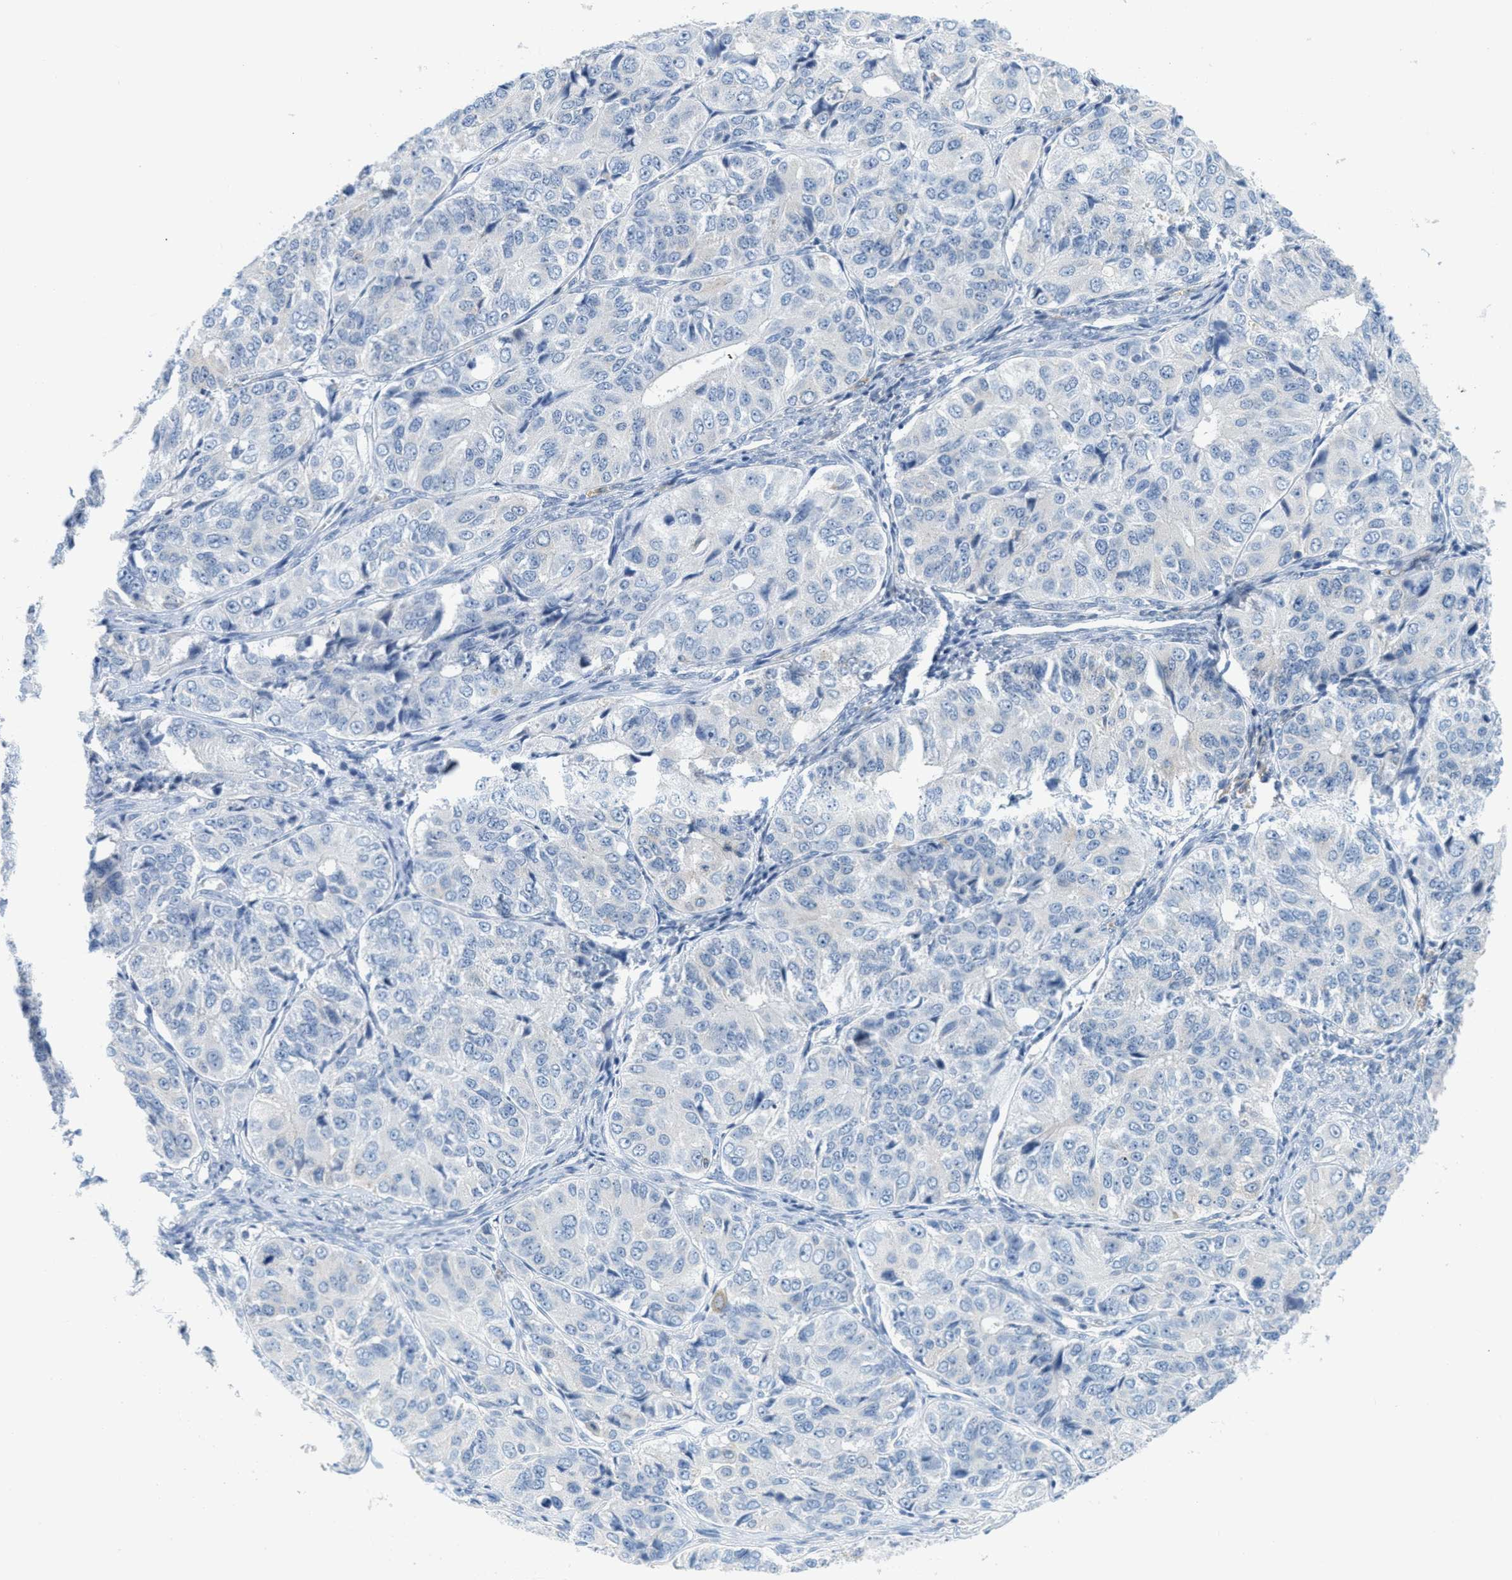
{"staining": {"intensity": "negative", "quantity": "none", "location": "none"}, "tissue": "ovarian cancer", "cell_type": "Tumor cells", "image_type": "cancer", "snomed": [{"axis": "morphology", "description": "Carcinoma, endometroid"}, {"axis": "topography", "description": "Ovary"}], "caption": "Immunohistochemistry (IHC) of human ovarian endometroid carcinoma exhibits no expression in tumor cells.", "gene": "TEX264", "patient": {"sex": "female", "age": 51}}